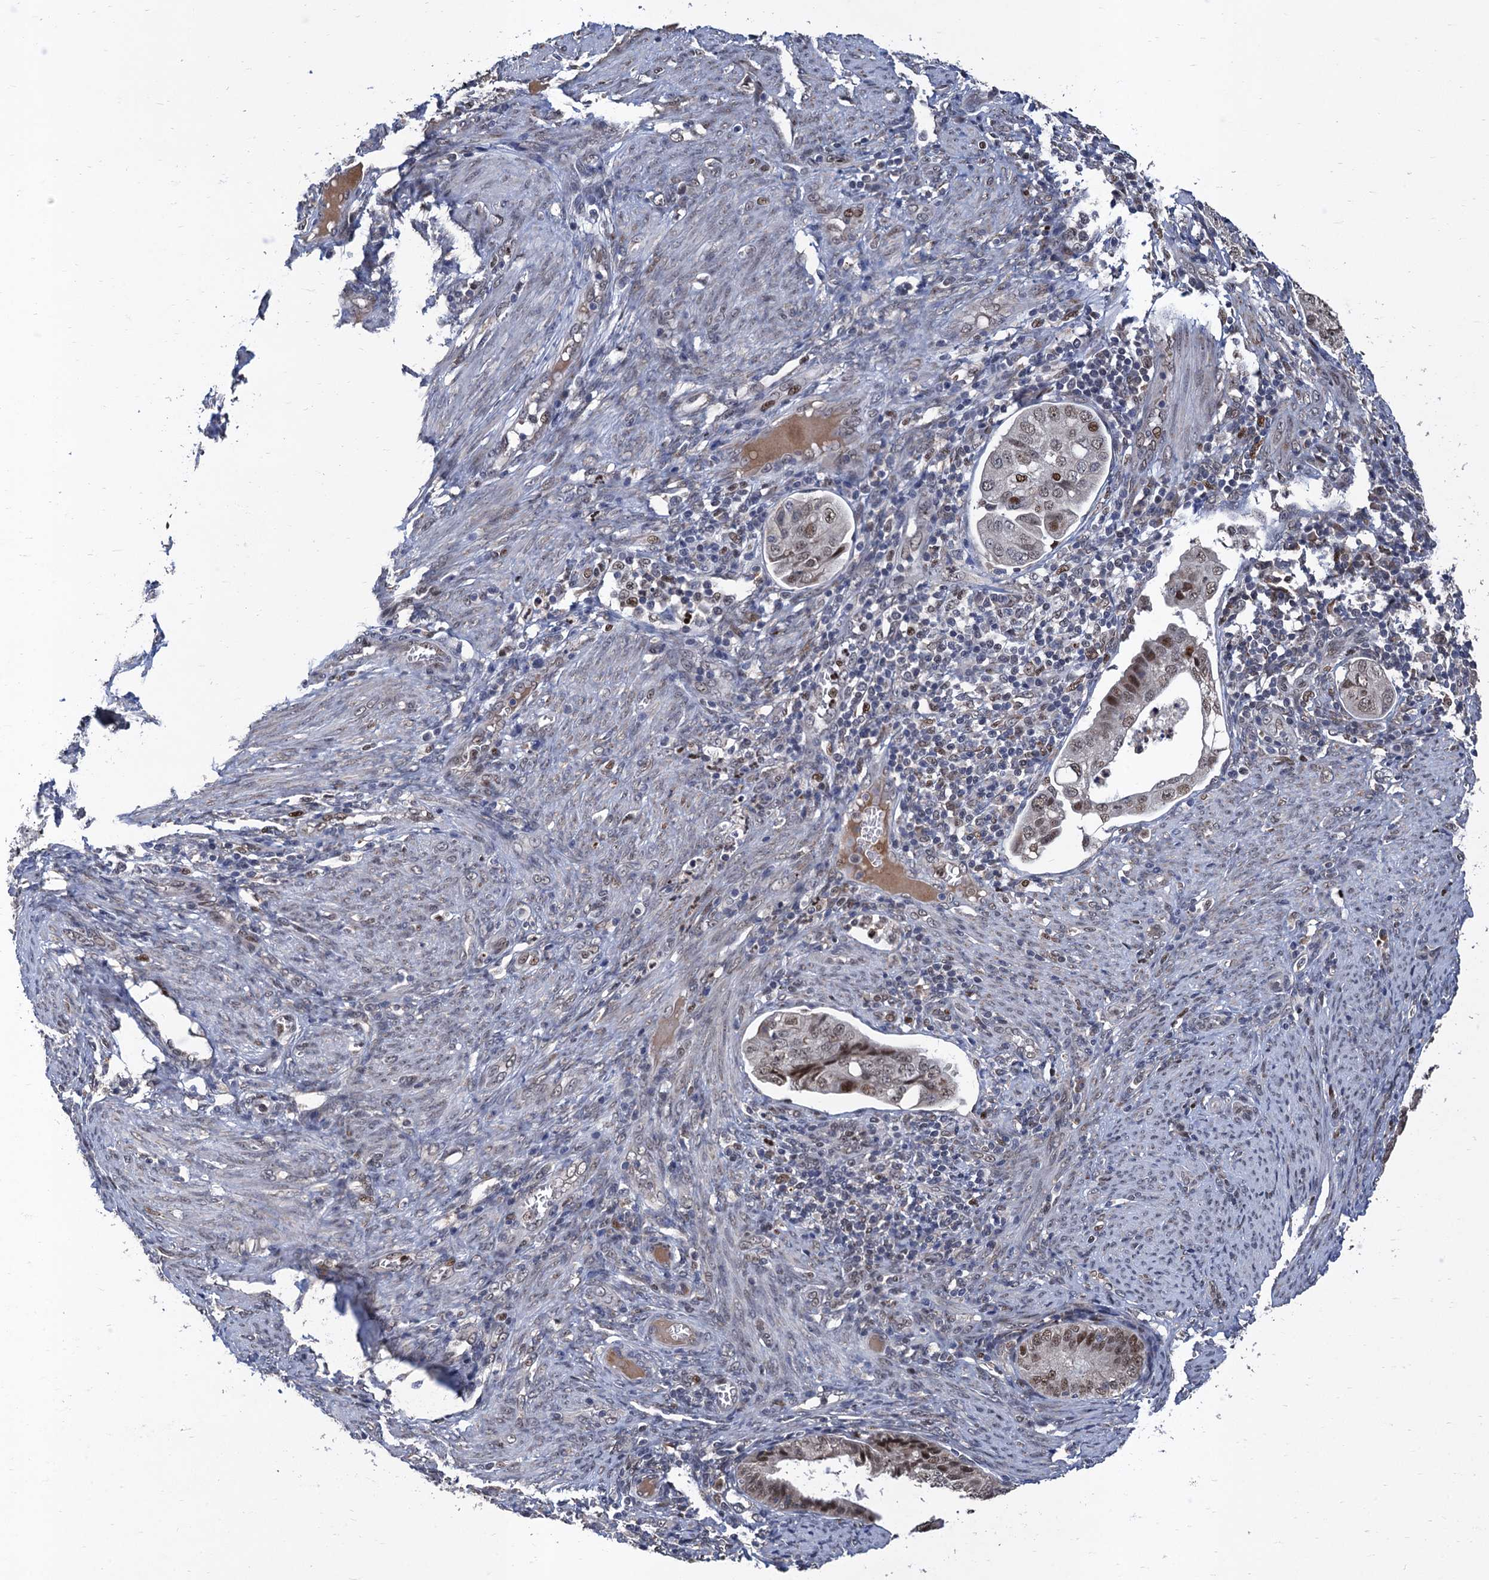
{"staining": {"intensity": "moderate", "quantity": "25%-75%", "location": "nuclear"}, "tissue": "endometrial cancer", "cell_type": "Tumor cells", "image_type": "cancer", "snomed": [{"axis": "morphology", "description": "Adenocarcinoma, NOS"}, {"axis": "topography", "description": "Endometrium"}], "caption": "Moderate nuclear staining for a protein is identified in approximately 25%-75% of tumor cells of endometrial adenocarcinoma using immunohistochemistry (IHC).", "gene": "TSEN34", "patient": {"sex": "female", "age": 51}}